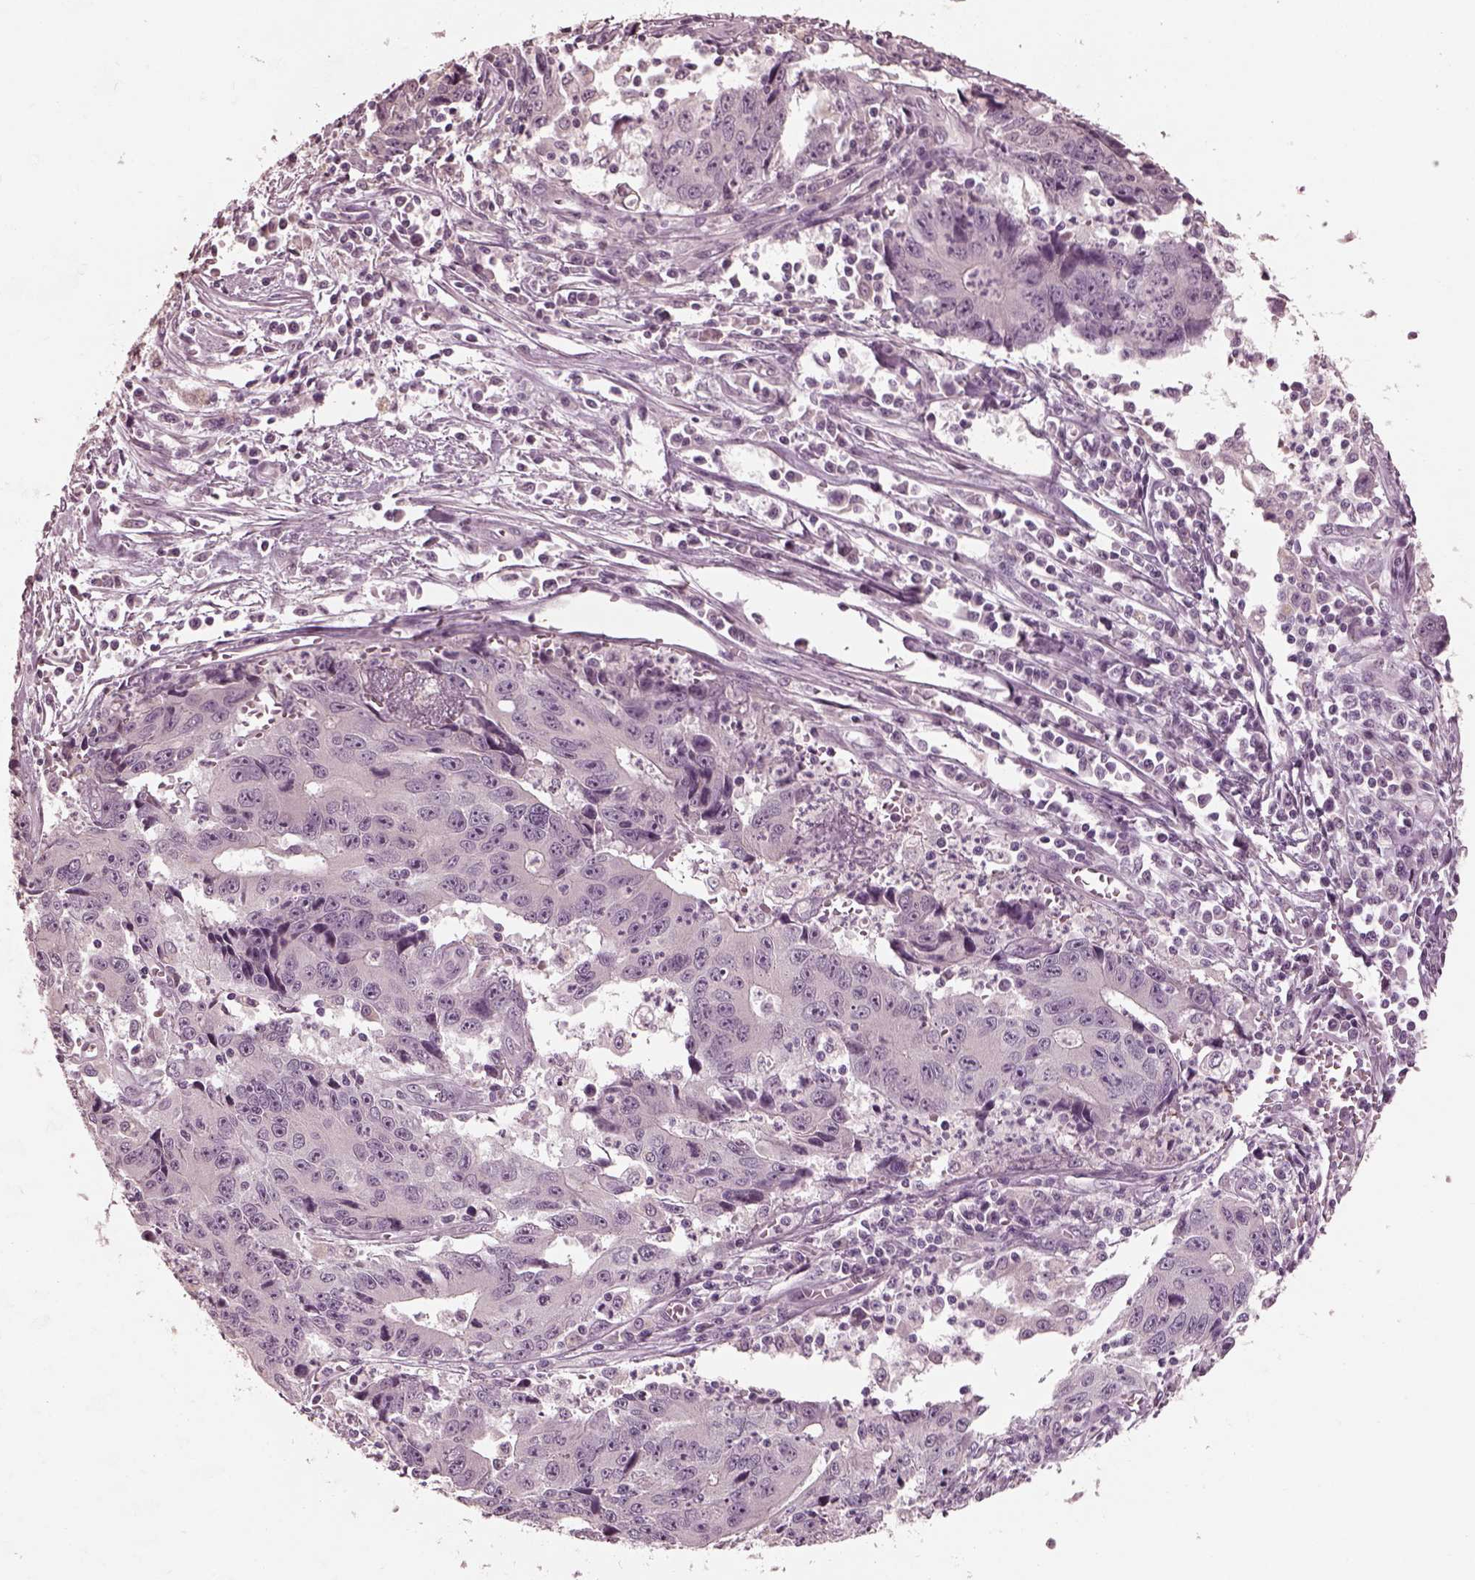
{"staining": {"intensity": "negative", "quantity": "none", "location": "none"}, "tissue": "liver cancer", "cell_type": "Tumor cells", "image_type": "cancer", "snomed": [{"axis": "morphology", "description": "Cholangiocarcinoma"}, {"axis": "topography", "description": "Liver"}], "caption": "There is no significant positivity in tumor cells of liver cancer. (DAB (3,3'-diaminobenzidine) immunohistochemistry, high magnification).", "gene": "RCVRN", "patient": {"sex": "male", "age": 65}}